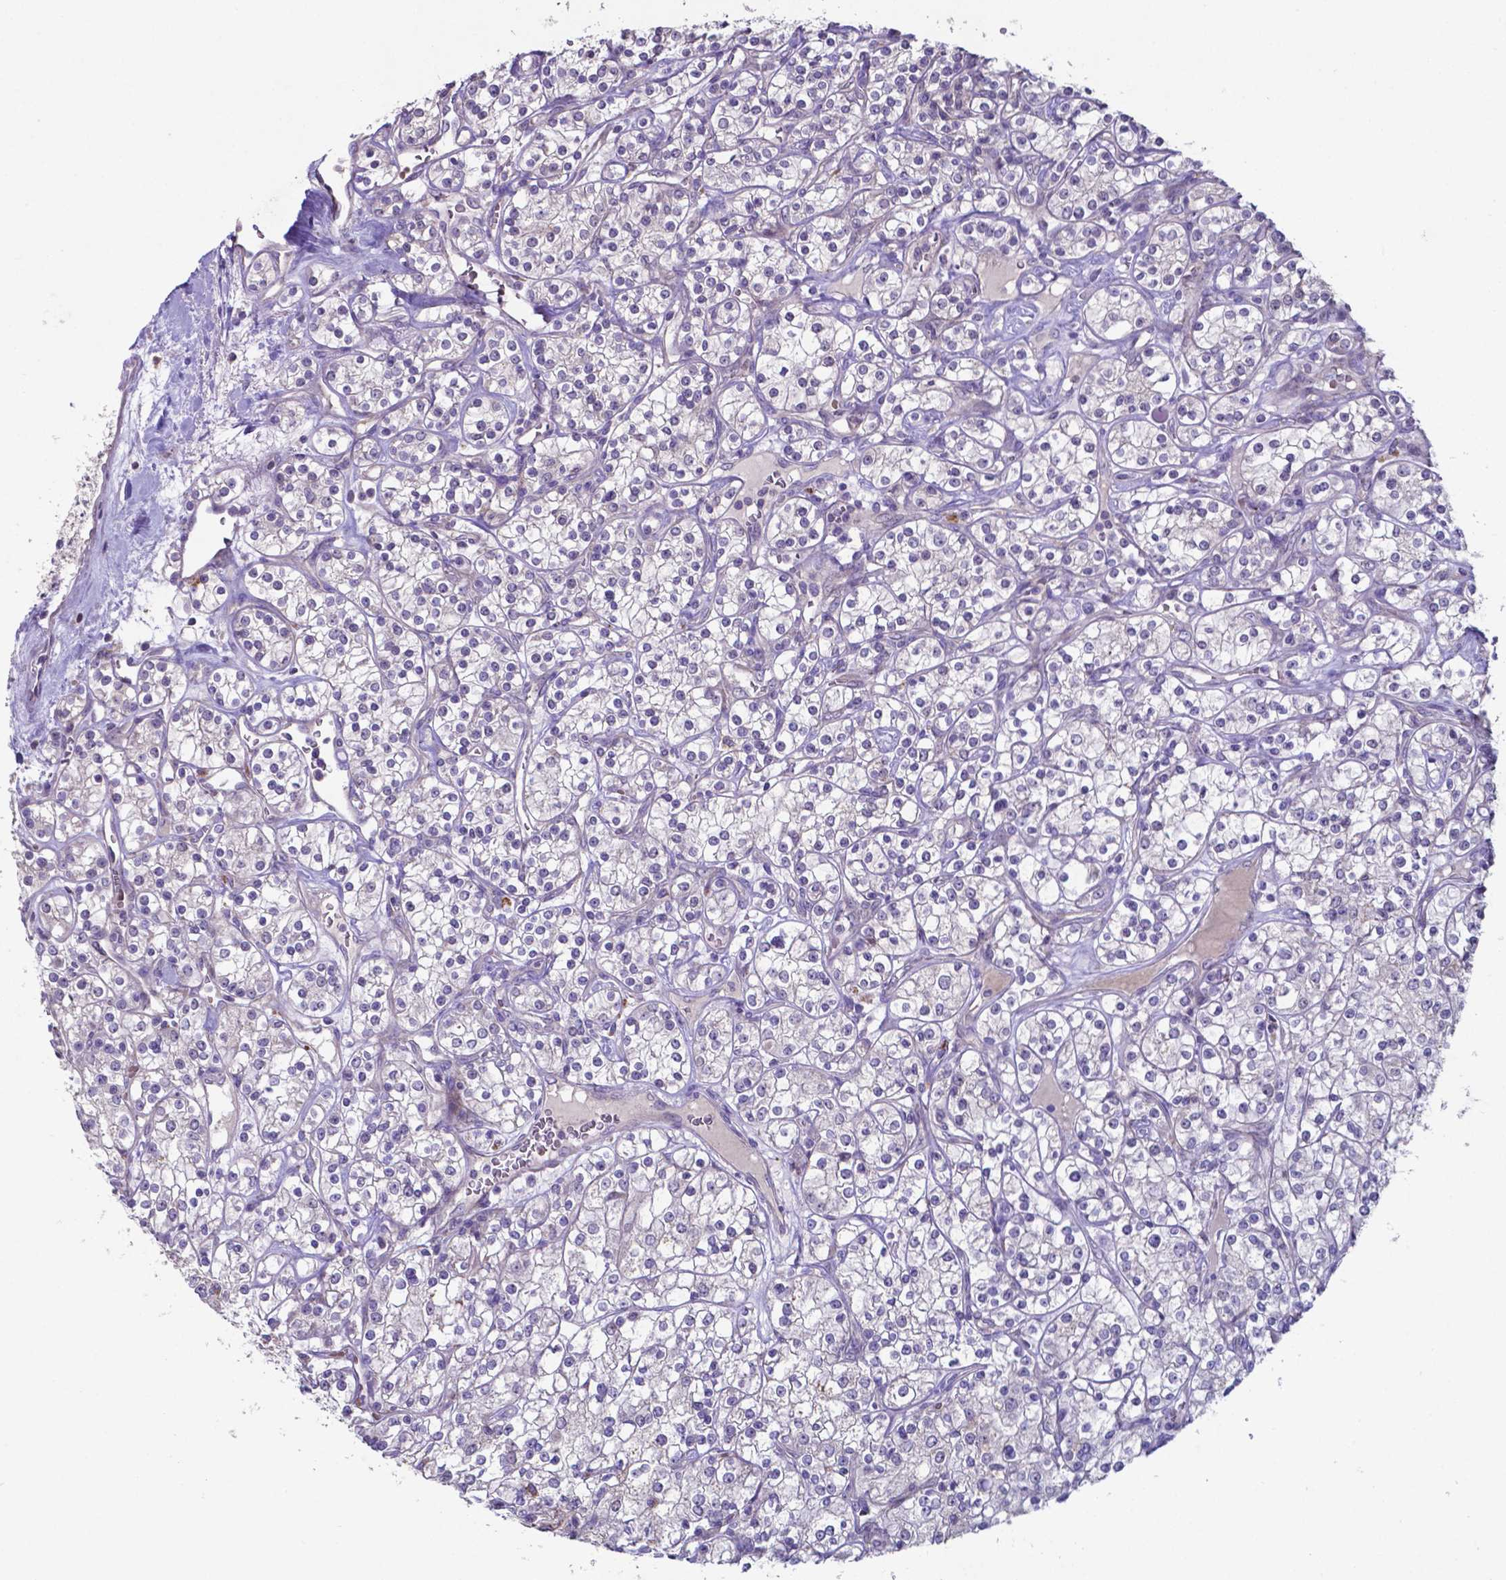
{"staining": {"intensity": "negative", "quantity": "none", "location": "none"}, "tissue": "renal cancer", "cell_type": "Tumor cells", "image_type": "cancer", "snomed": [{"axis": "morphology", "description": "Adenocarcinoma, NOS"}, {"axis": "topography", "description": "Kidney"}], "caption": "Immunohistochemistry (IHC) of human renal cancer exhibits no staining in tumor cells. The staining was performed using DAB to visualize the protein expression in brown, while the nuclei were stained in blue with hematoxylin (Magnification: 20x).", "gene": "TYRO3", "patient": {"sex": "male", "age": 77}}